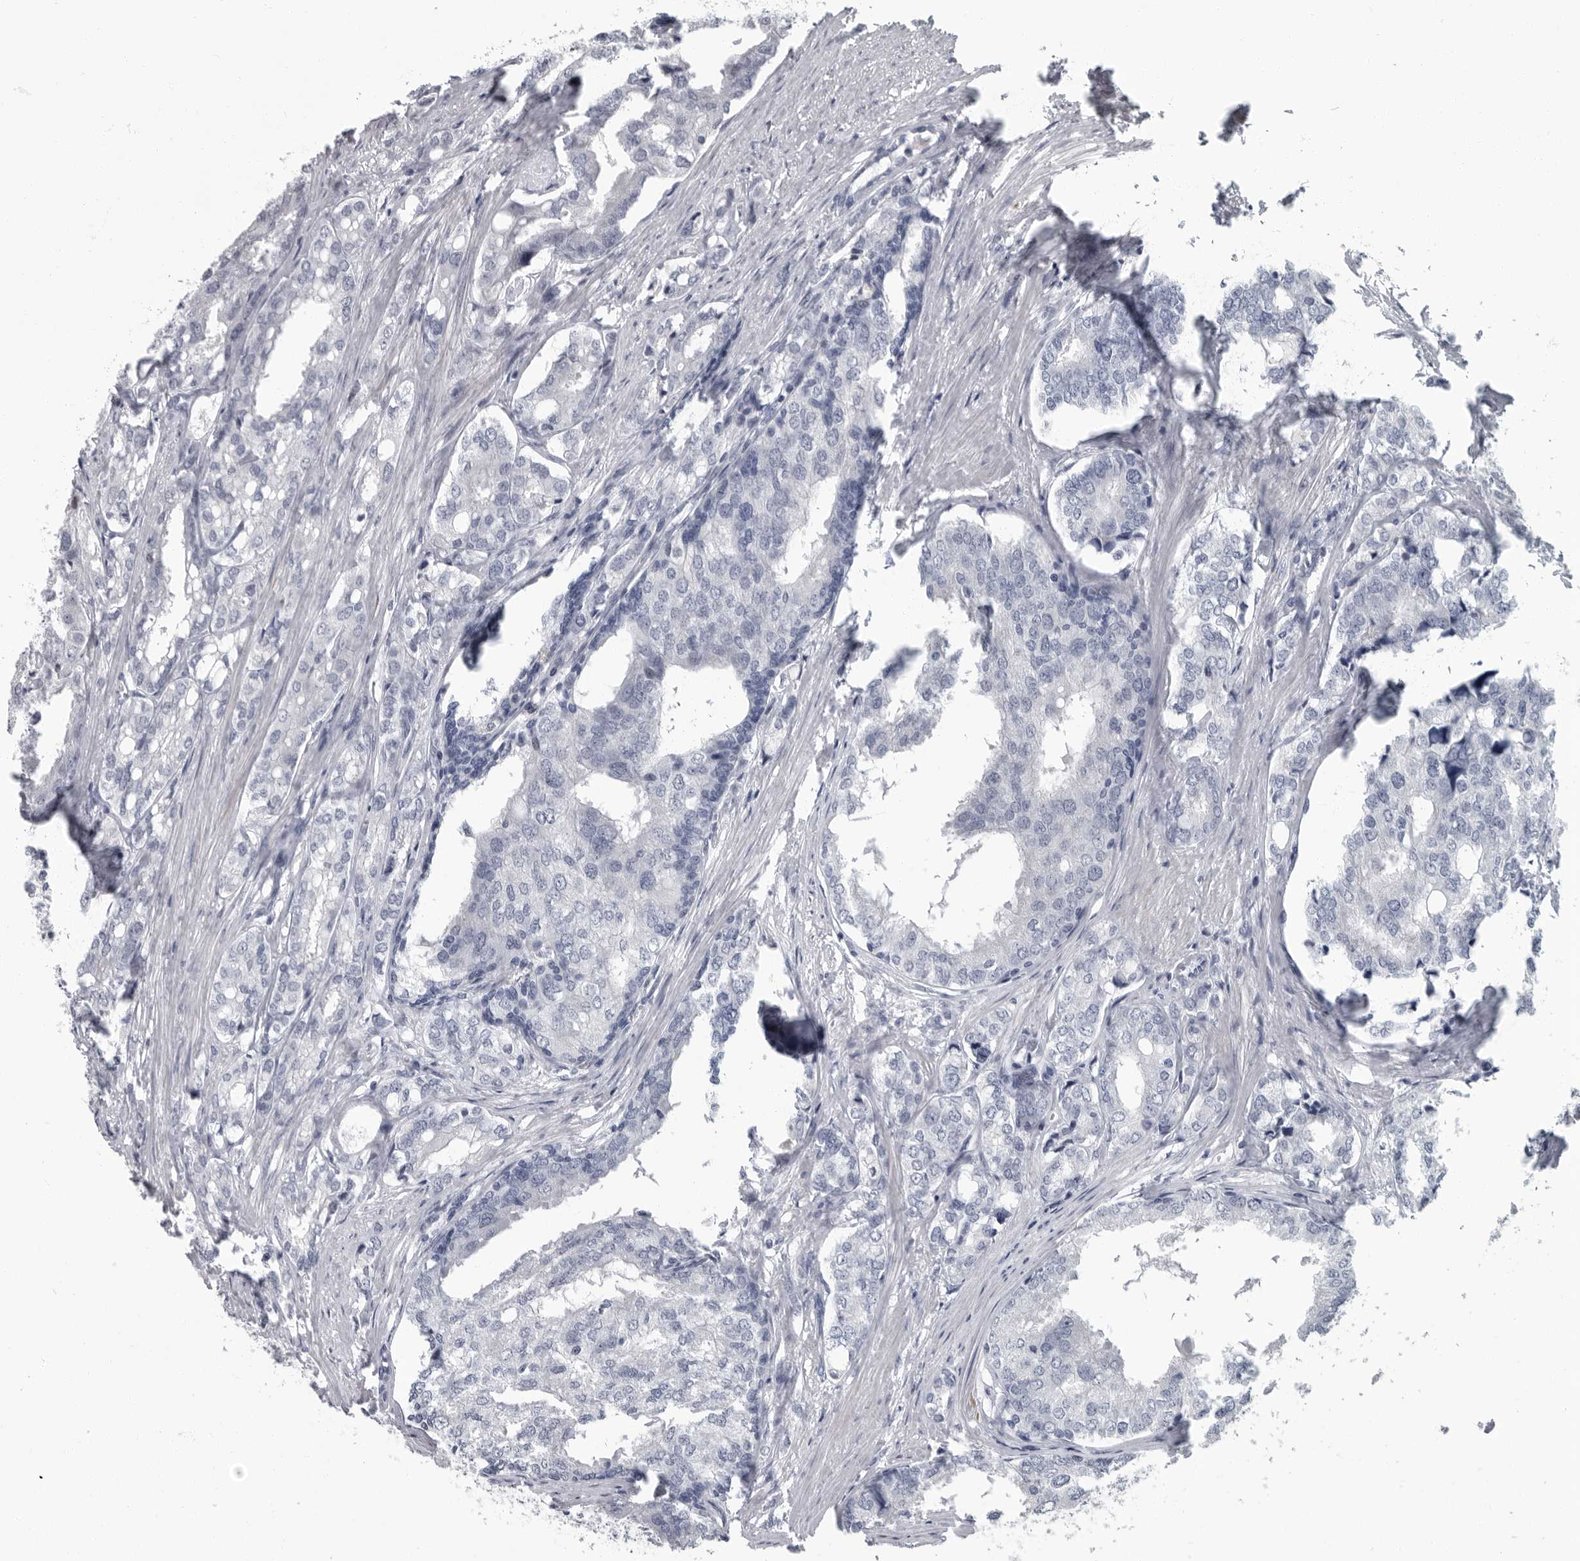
{"staining": {"intensity": "negative", "quantity": "none", "location": "none"}, "tissue": "prostate cancer", "cell_type": "Tumor cells", "image_type": "cancer", "snomed": [{"axis": "morphology", "description": "Adenocarcinoma, High grade"}, {"axis": "topography", "description": "Prostate"}], "caption": "This is an immunohistochemistry histopathology image of human prostate adenocarcinoma (high-grade). There is no expression in tumor cells.", "gene": "SLC25A39", "patient": {"sex": "male", "age": 50}}